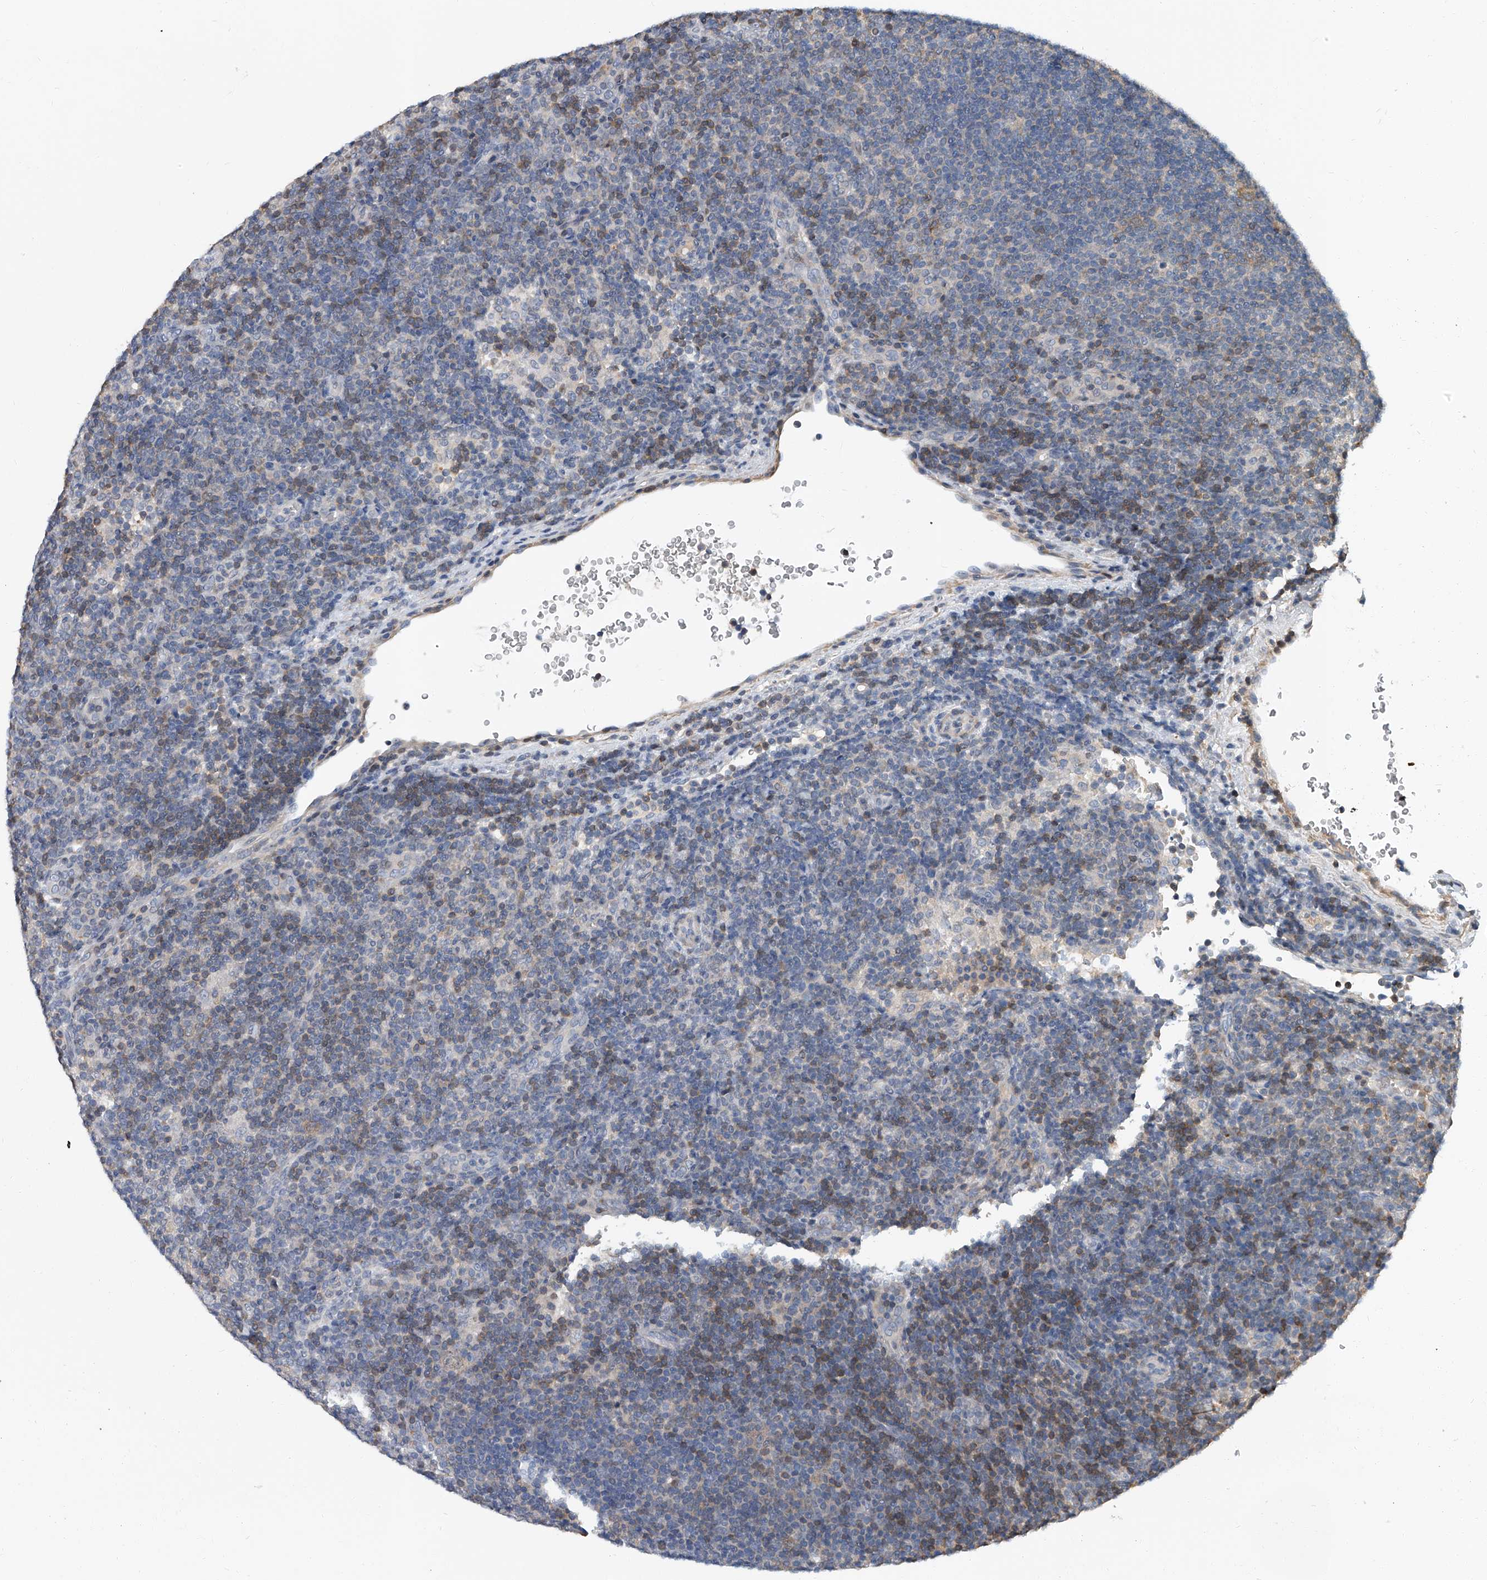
{"staining": {"intensity": "weak", "quantity": "25%-75%", "location": "cytoplasmic/membranous"}, "tissue": "lymphoma", "cell_type": "Tumor cells", "image_type": "cancer", "snomed": [{"axis": "morphology", "description": "Hodgkin's disease, NOS"}, {"axis": "topography", "description": "Lymph node"}], "caption": "Brown immunohistochemical staining in human lymphoma demonstrates weak cytoplasmic/membranous staining in about 25%-75% of tumor cells.", "gene": "CD200", "patient": {"sex": "female", "age": 57}}